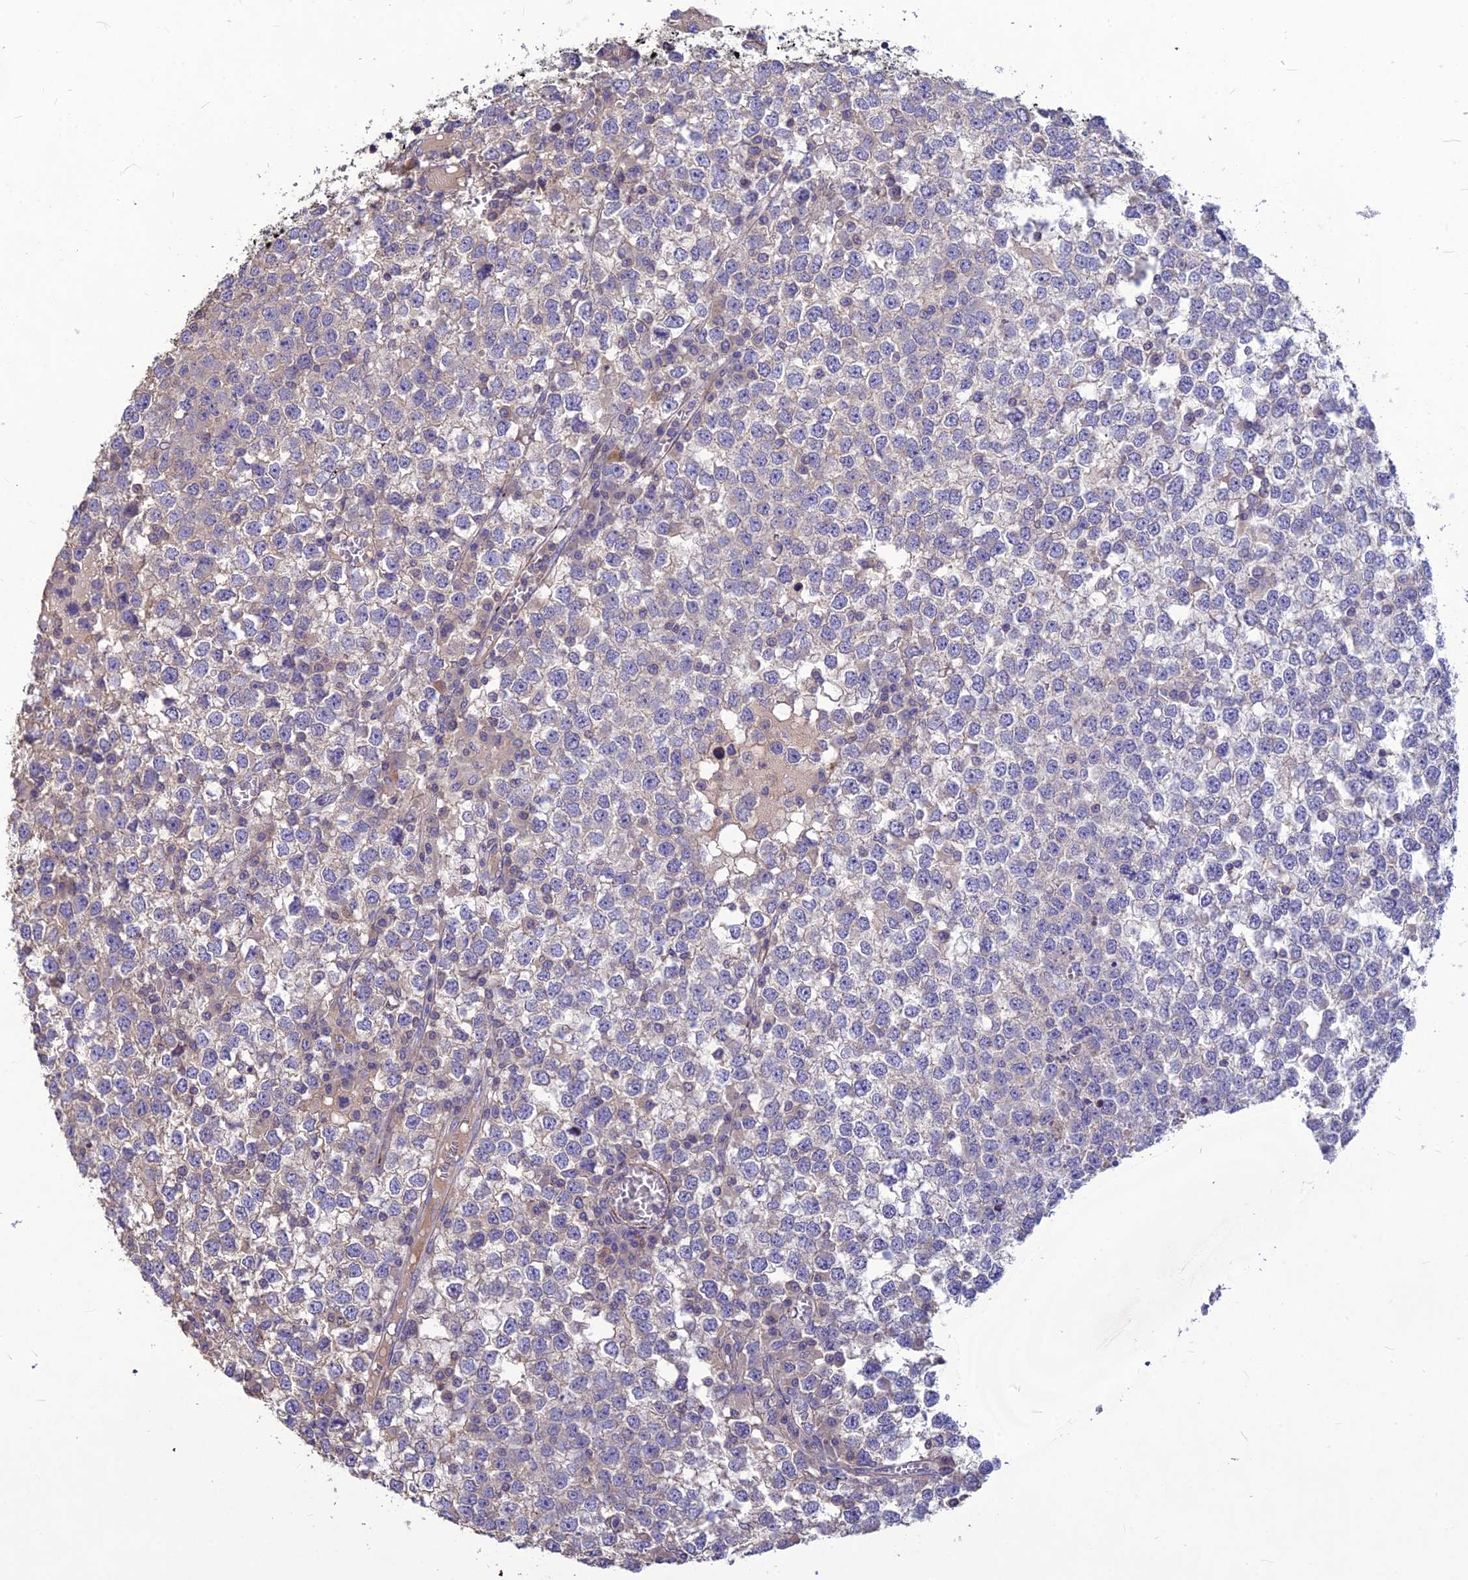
{"staining": {"intensity": "negative", "quantity": "none", "location": "none"}, "tissue": "testis cancer", "cell_type": "Tumor cells", "image_type": "cancer", "snomed": [{"axis": "morphology", "description": "Seminoma, NOS"}, {"axis": "topography", "description": "Testis"}], "caption": "Immunohistochemistry (IHC) of human testis cancer (seminoma) shows no positivity in tumor cells.", "gene": "CLUH", "patient": {"sex": "male", "age": 65}}